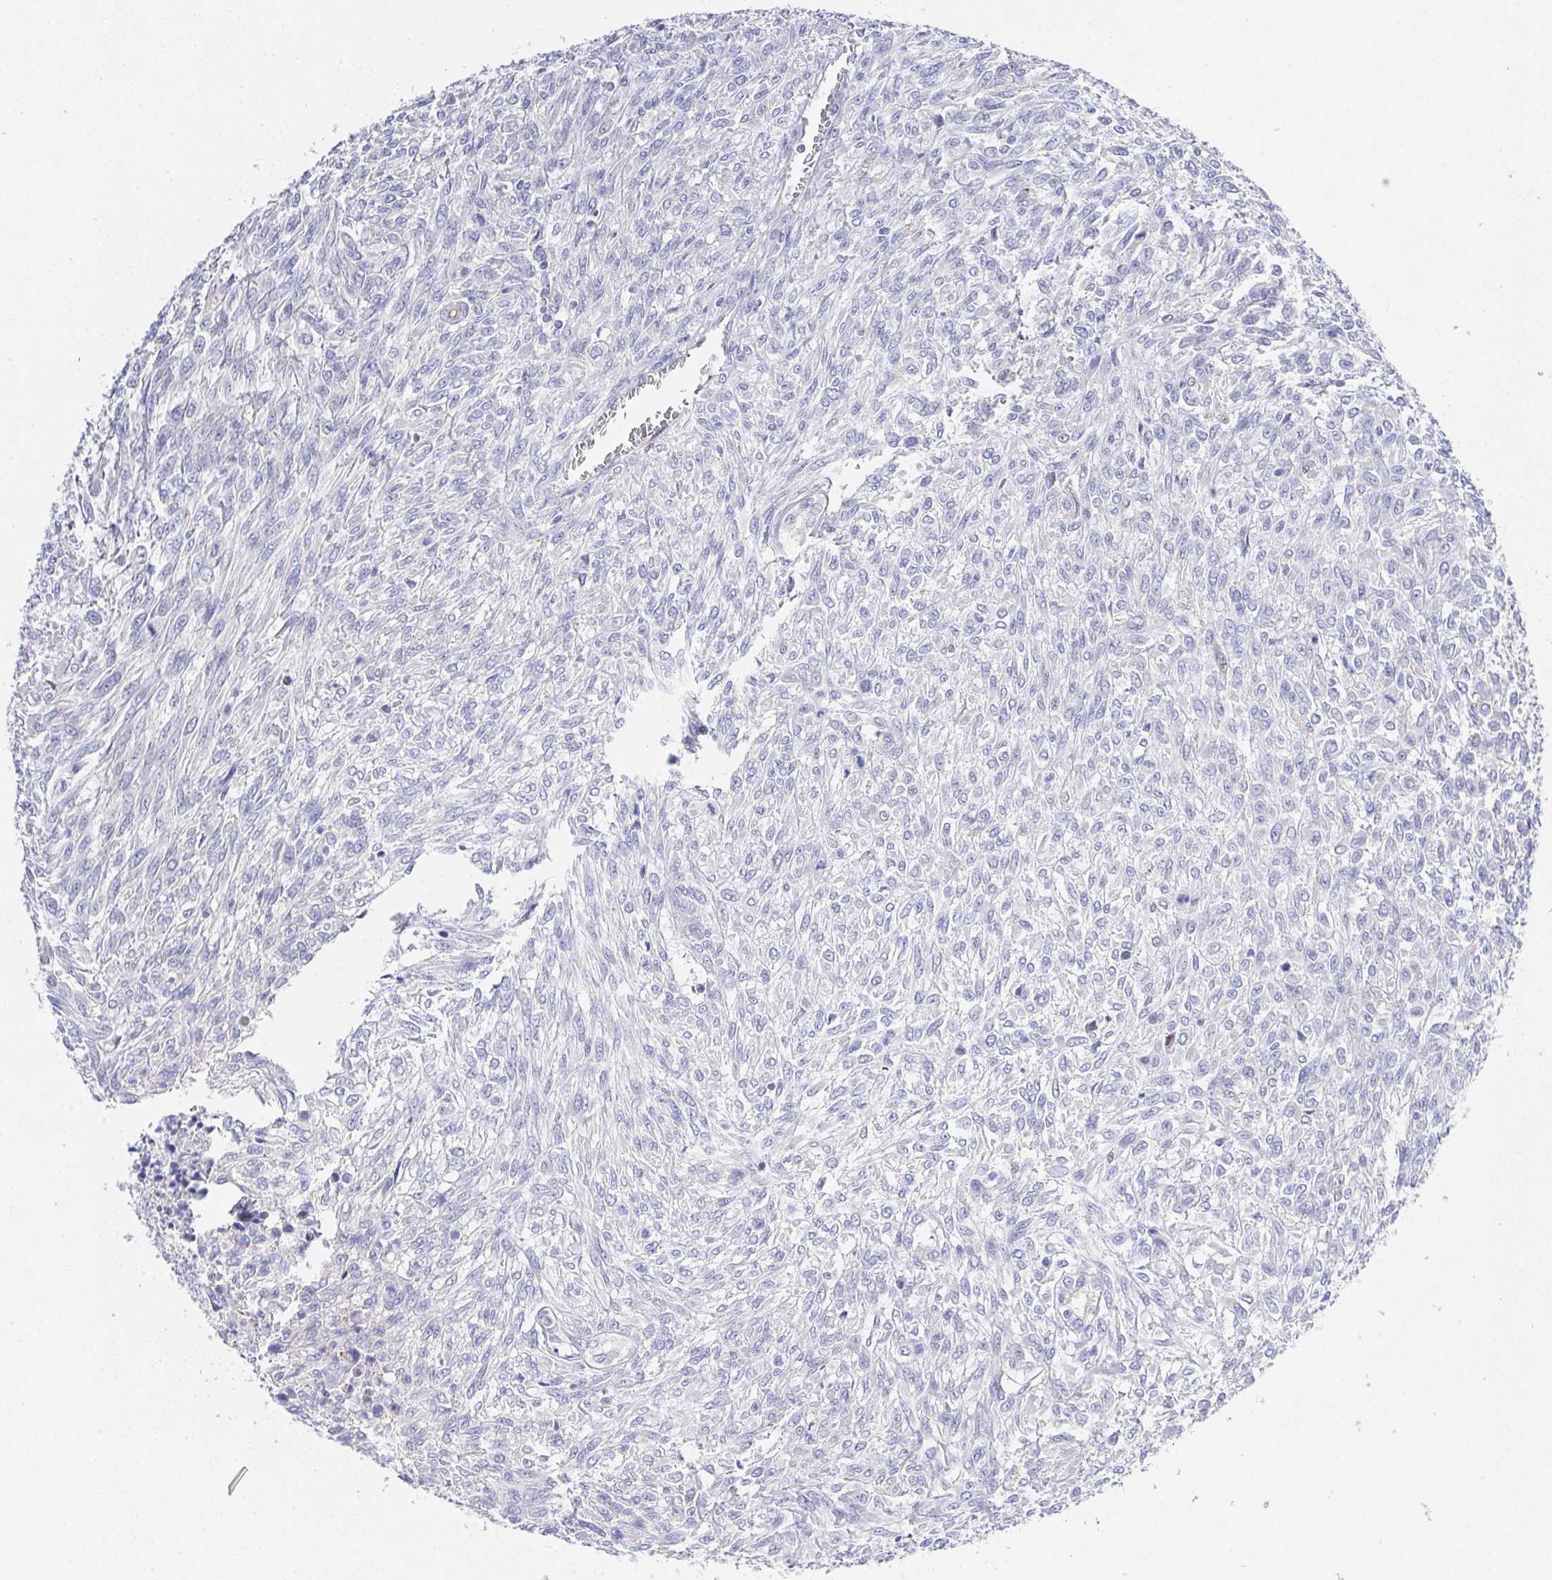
{"staining": {"intensity": "negative", "quantity": "none", "location": "none"}, "tissue": "renal cancer", "cell_type": "Tumor cells", "image_type": "cancer", "snomed": [{"axis": "morphology", "description": "Adenocarcinoma, NOS"}, {"axis": "topography", "description": "Kidney"}], "caption": "This image is of renal cancer stained with IHC to label a protein in brown with the nuclei are counter-stained blue. There is no positivity in tumor cells. The staining is performed using DAB brown chromogen with nuclei counter-stained in using hematoxylin.", "gene": "PRG3", "patient": {"sex": "male", "age": 58}}